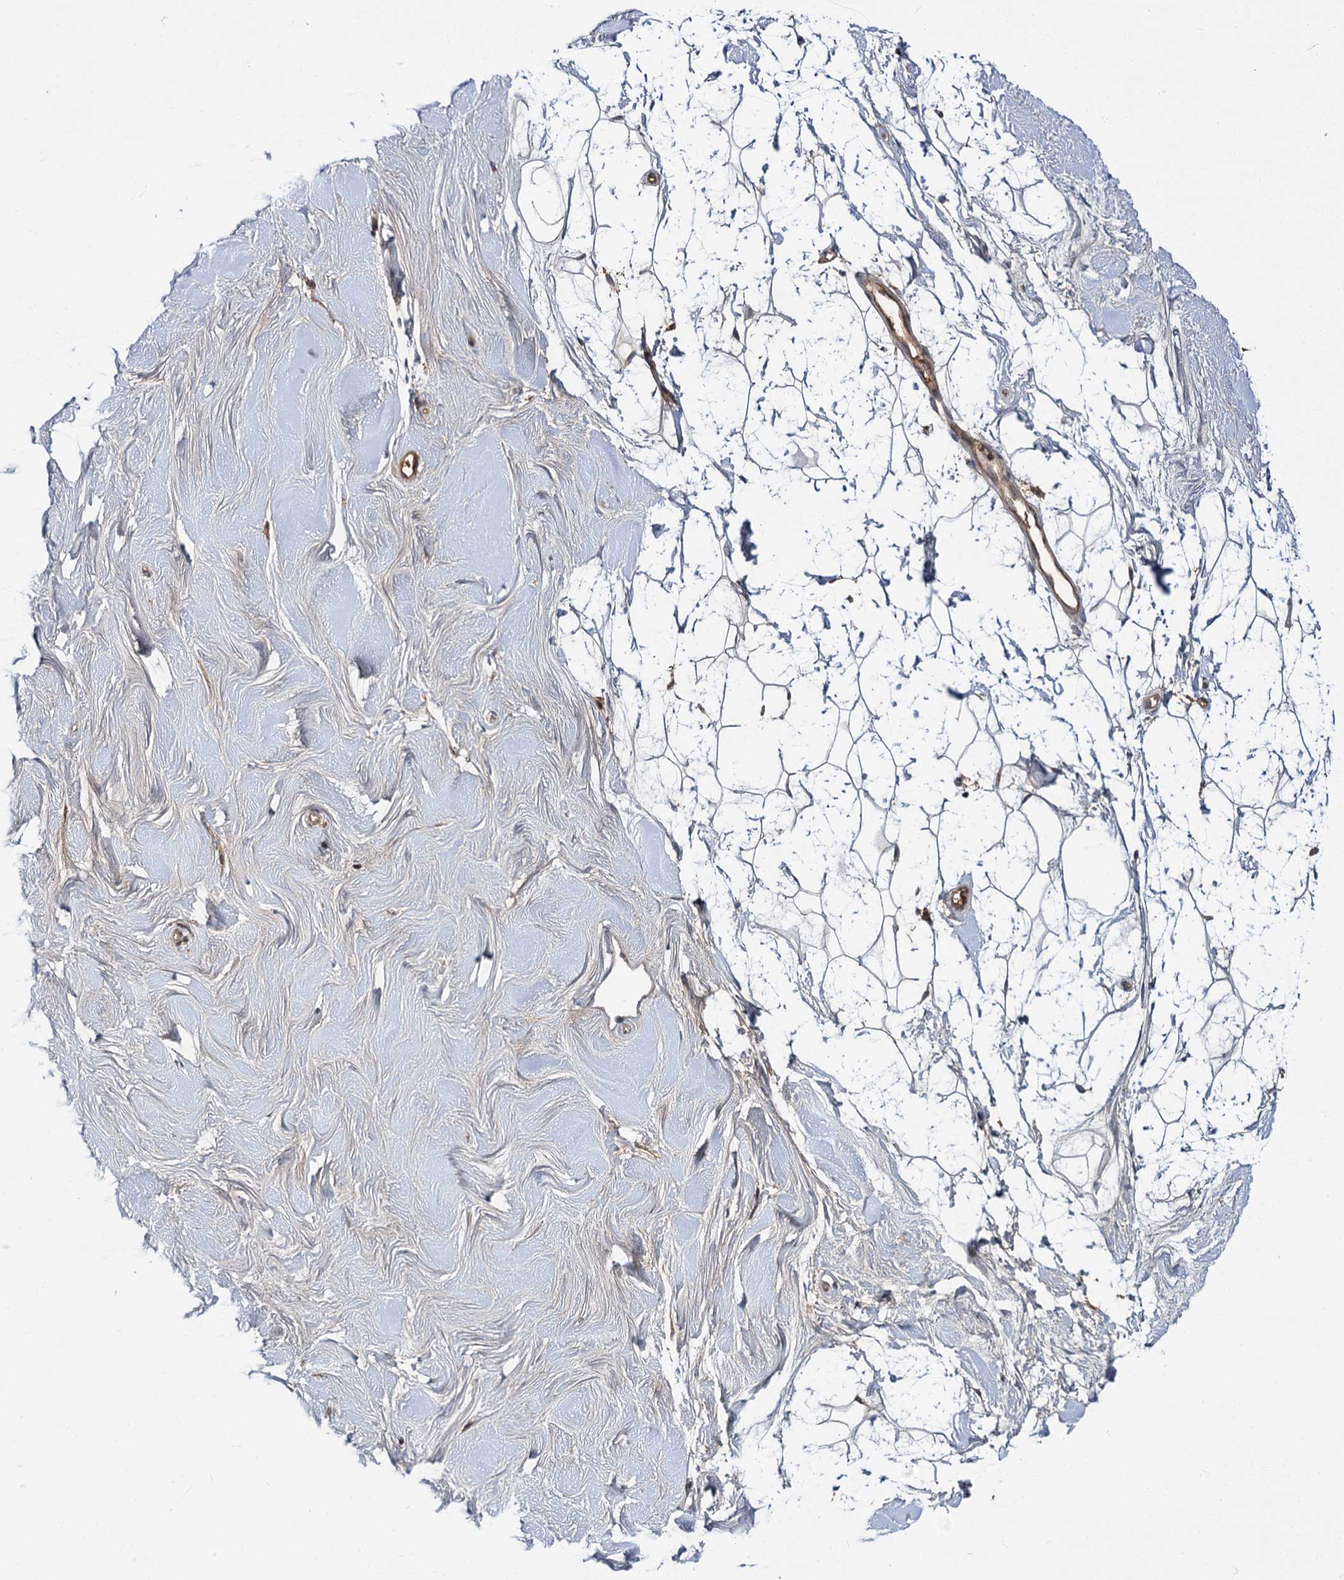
{"staining": {"intensity": "negative", "quantity": "none", "location": "none"}, "tissue": "breast", "cell_type": "Adipocytes", "image_type": "normal", "snomed": [{"axis": "morphology", "description": "Normal tissue, NOS"}, {"axis": "topography", "description": "Breast"}], "caption": "This micrograph is of normal breast stained with IHC to label a protein in brown with the nuclei are counter-stained blue. There is no staining in adipocytes. The staining was performed using DAB to visualize the protein expression in brown, while the nuclei were stained in blue with hematoxylin (Magnification: 20x).", "gene": "MBD6", "patient": {"sex": "female", "age": 26}}